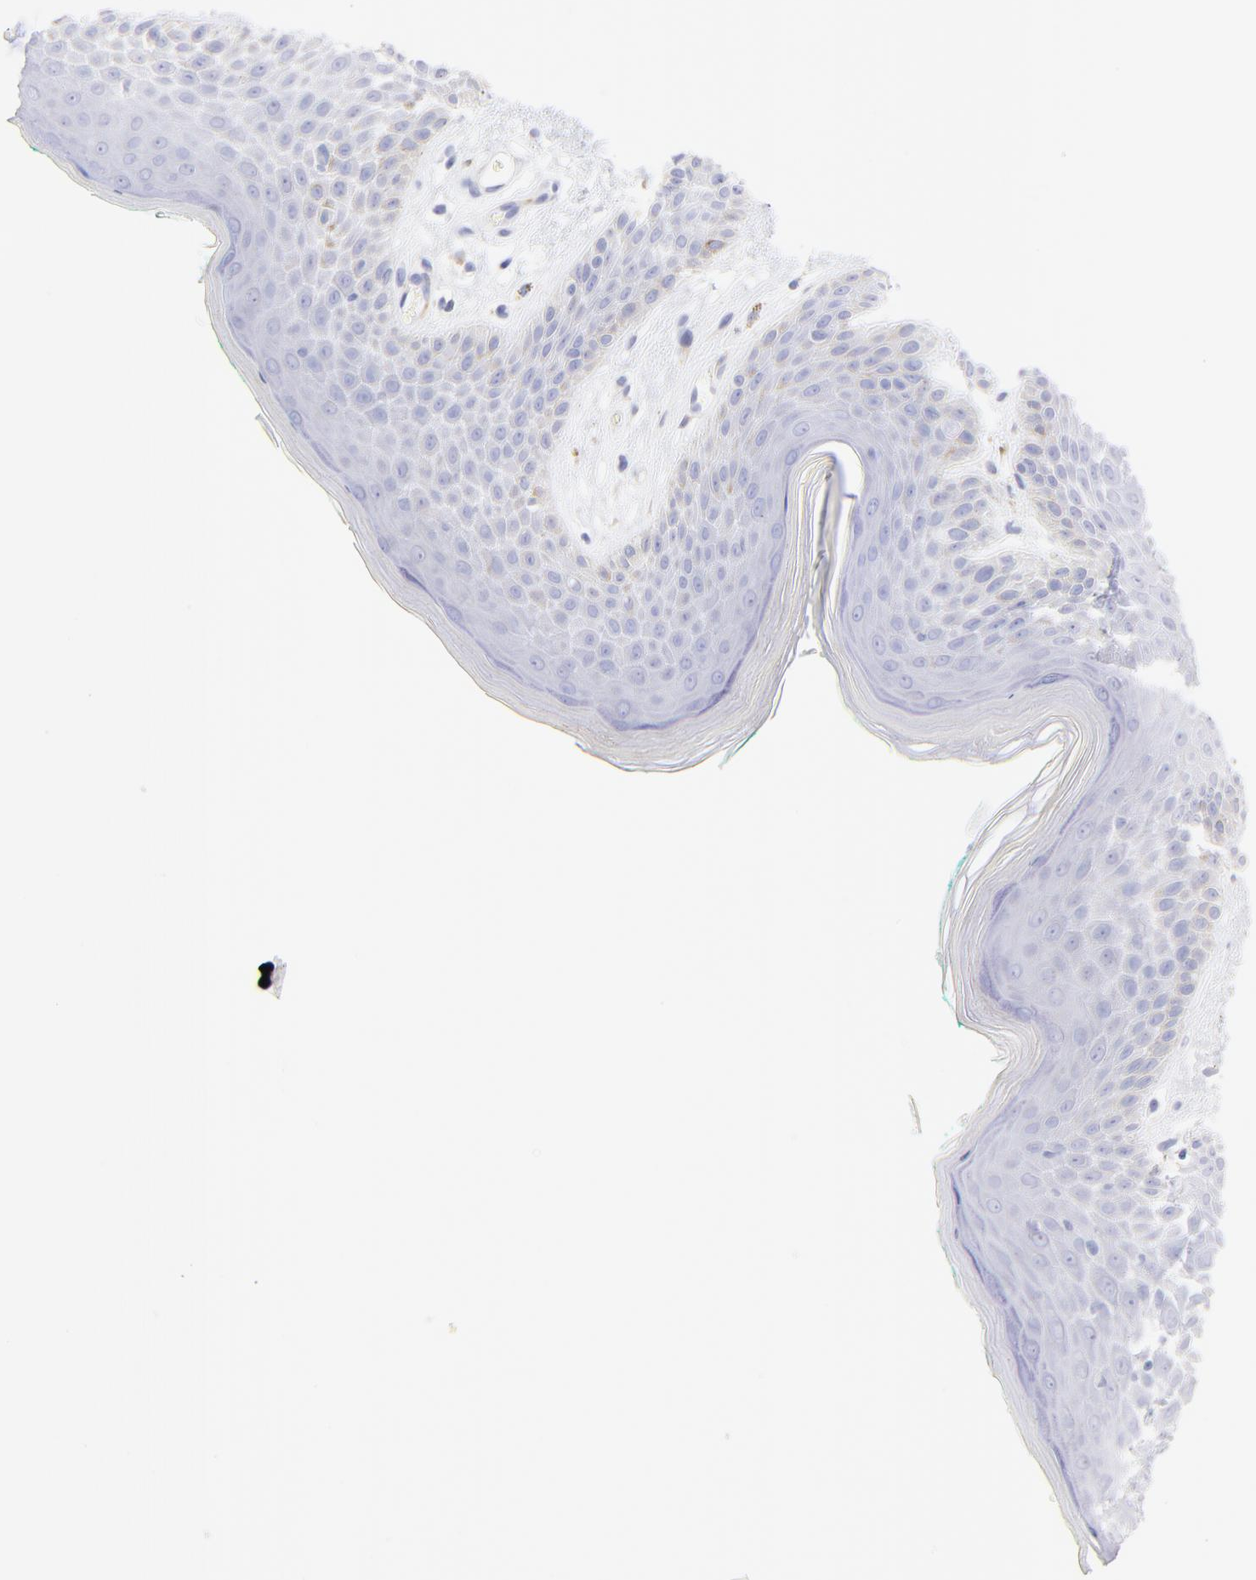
{"staining": {"intensity": "weak", "quantity": "<25%", "location": "cytoplasmic/membranous"}, "tissue": "skin", "cell_type": "Epidermal cells", "image_type": "normal", "snomed": [{"axis": "morphology", "description": "Normal tissue, NOS"}, {"axis": "topography", "description": "Anal"}], "caption": "An immunohistochemistry histopathology image of unremarkable skin is shown. There is no staining in epidermal cells of skin.", "gene": "C1QTNF6", "patient": {"sex": "male", "age": 74}}